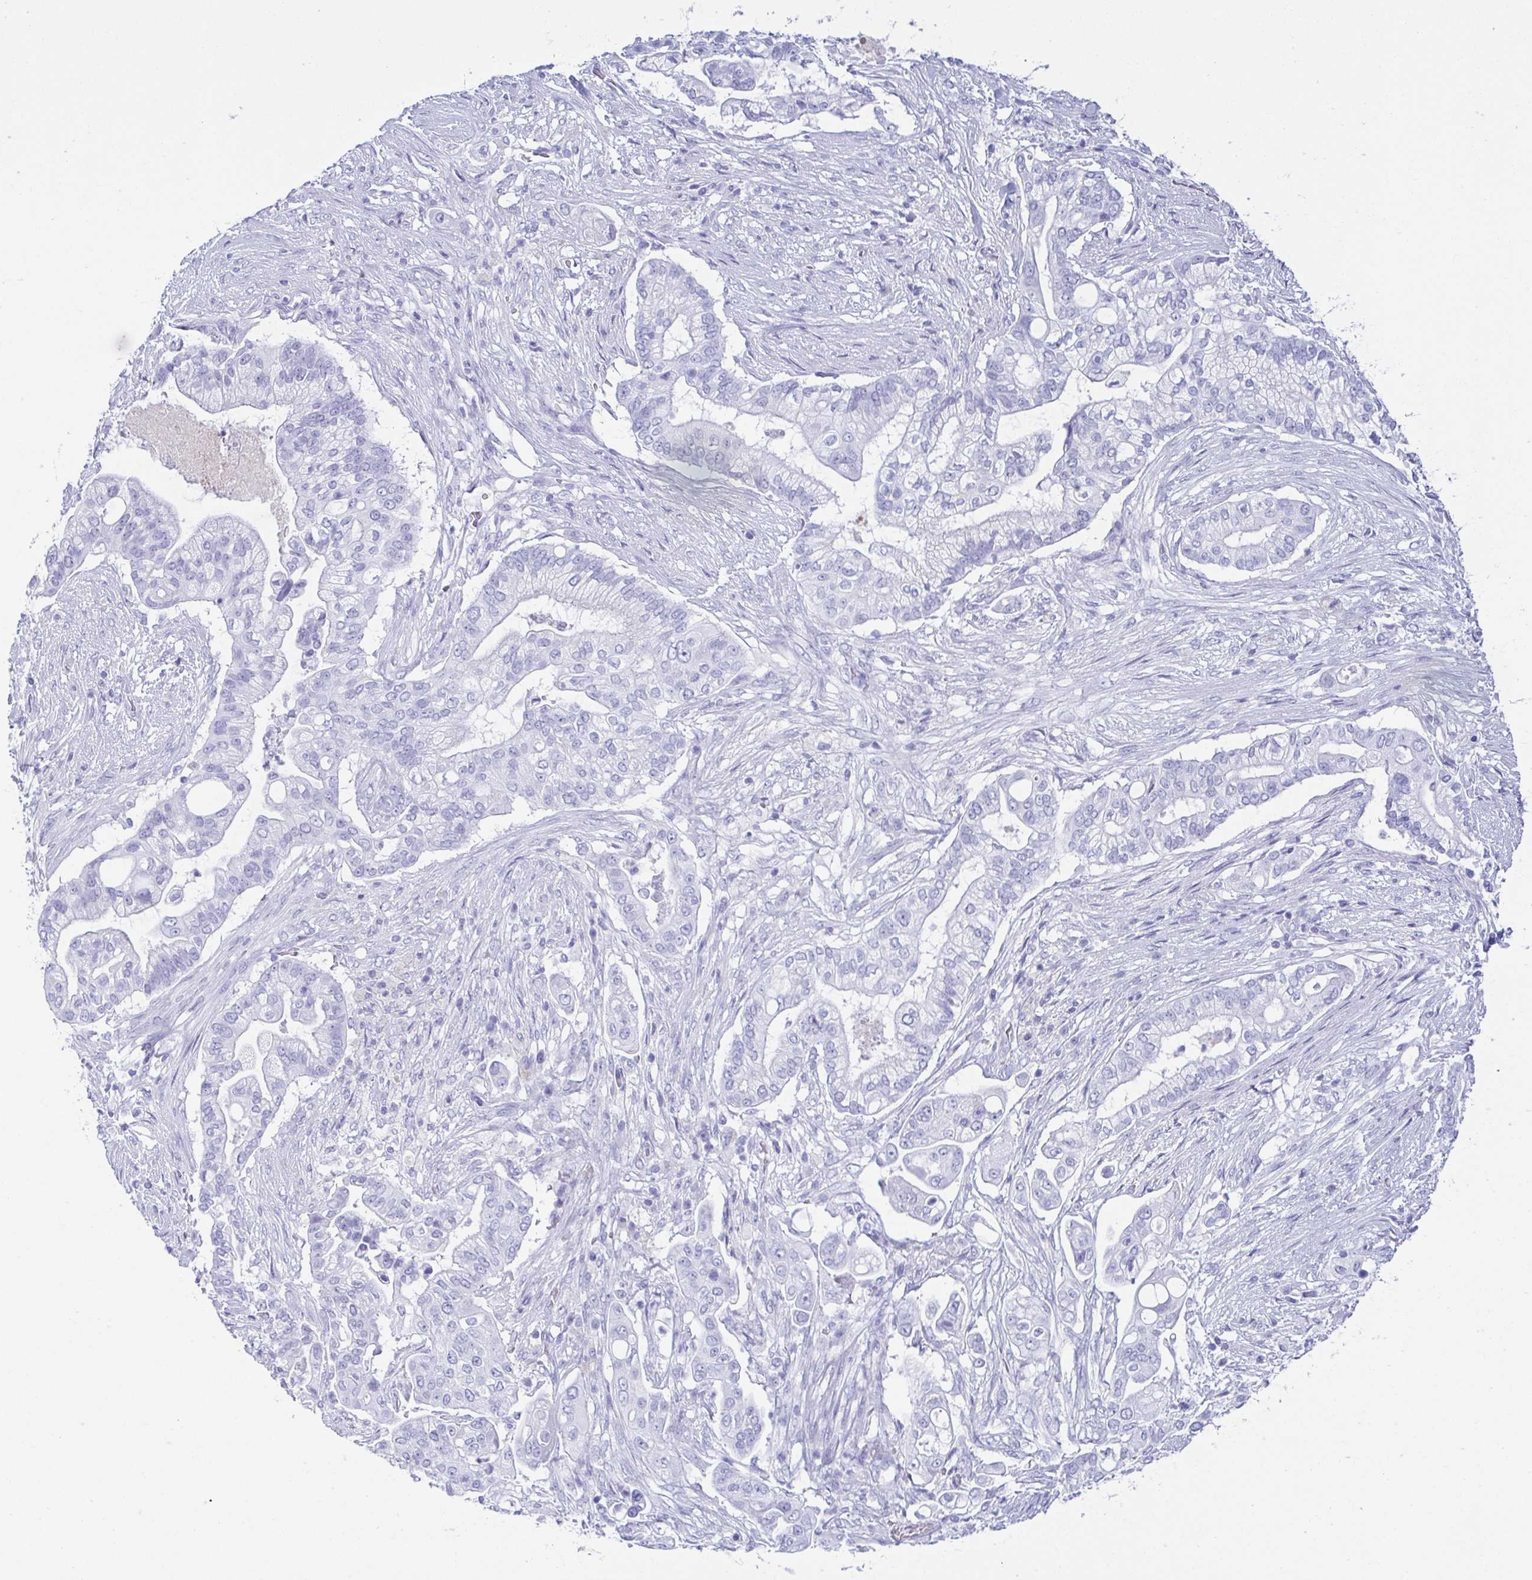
{"staining": {"intensity": "negative", "quantity": "none", "location": "none"}, "tissue": "pancreatic cancer", "cell_type": "Tumor cells", "image_type": "cancer", "snomed": [{"axis": "morphology", "description": "Adenocarcinoma, NOS"}, {"axis": "topography", "description": "Pancreas"}], "caption": "This is a histopathology image of immunohistochemistry staining of pancreatic adenocarcinoma, which shows no positivity in tumor cells.", "gene": "ZG16B", "patient": {"sex": "female", "age": 69}}